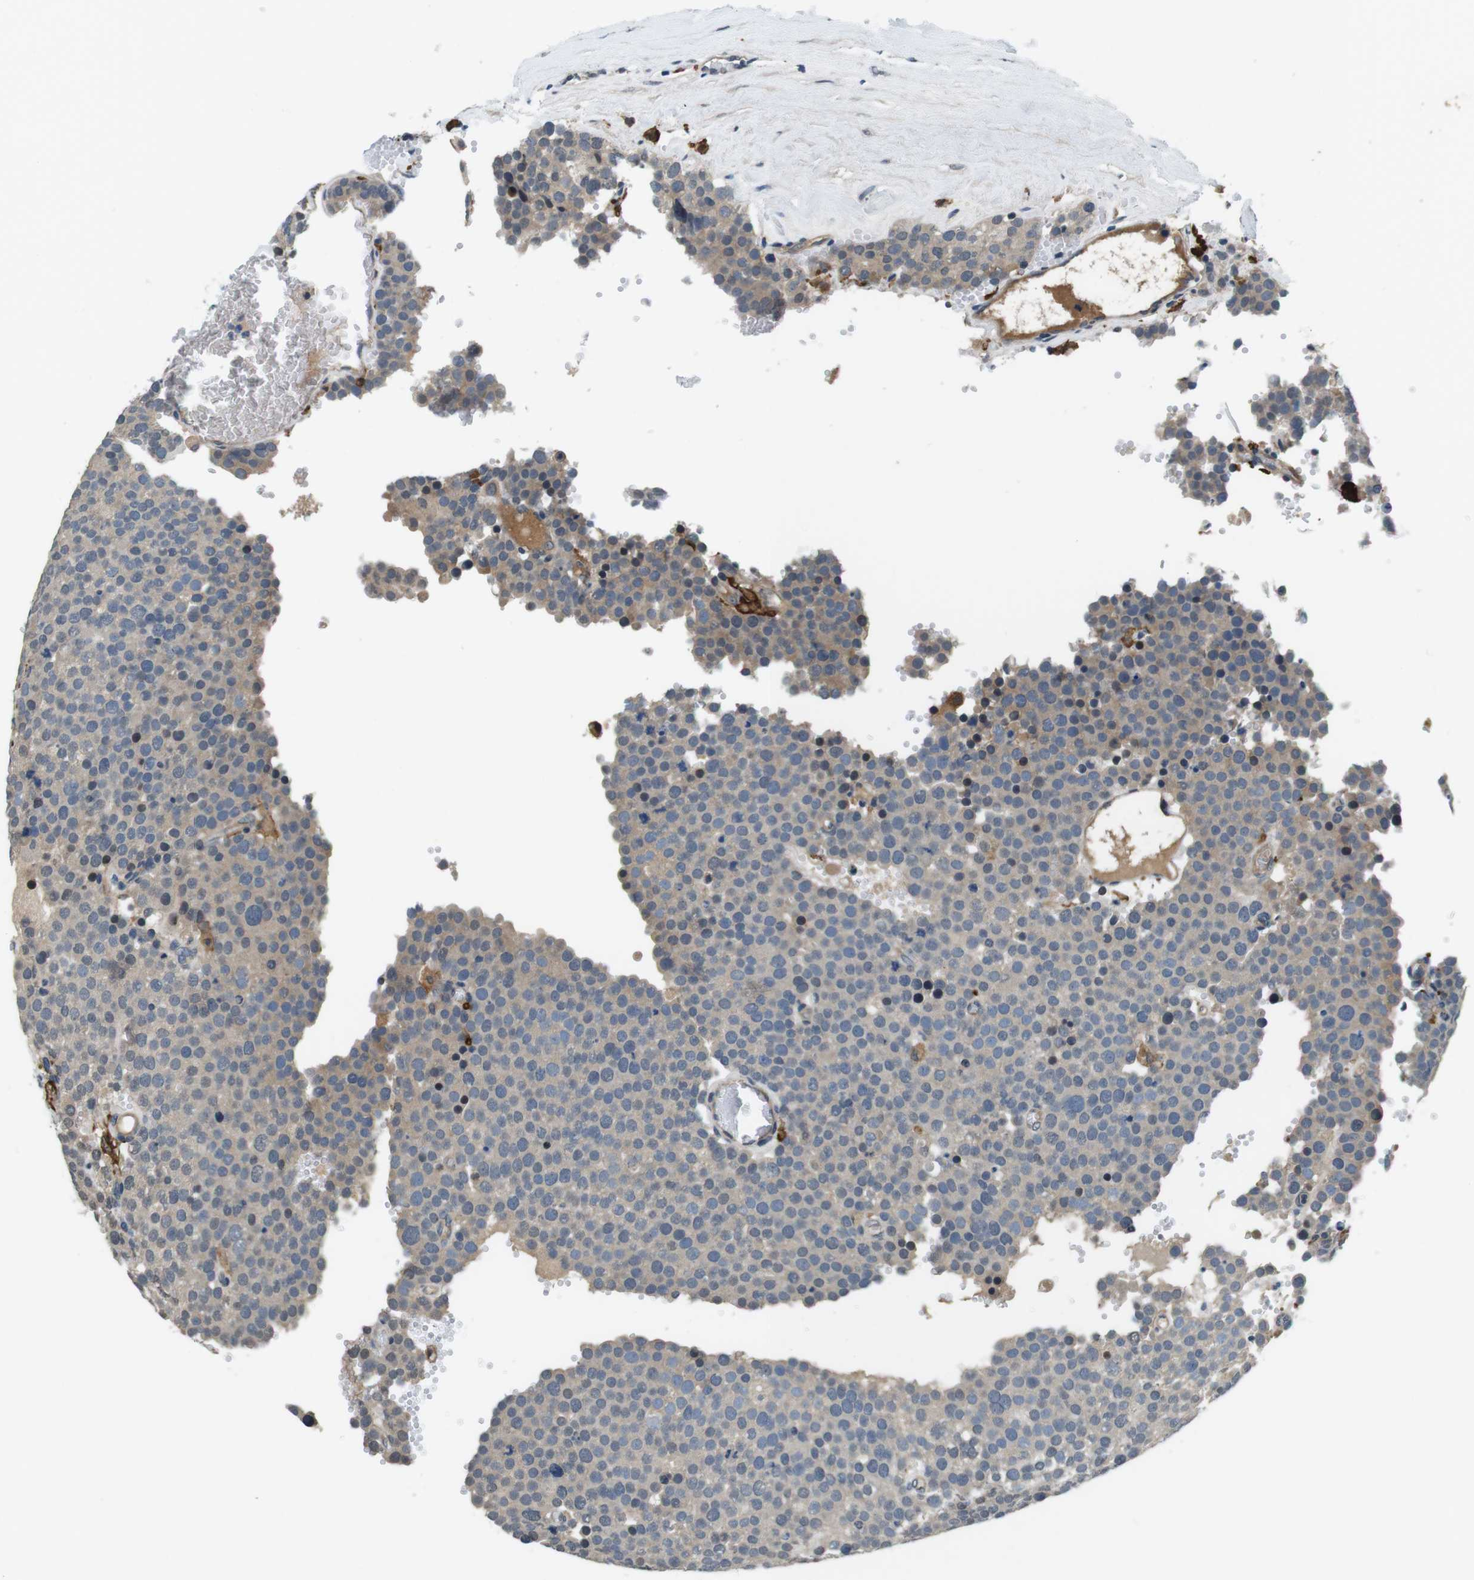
{"staining": {"intensity": "negative", "quantity": "none", "location": "none"}, "tissue": "testis cancer", "cell_type": "Tumor cells", "image_type": "cancer", "snomed": [{"axis": "morphology", "description": "Normal tissue, NOS"}, {"axis": "morphology", "description": "Seminoma, NOS"}, {"axis": "topography", "description": "Testis"}], "caption": "A high-resolution image shows immunohistochemistry (IHC) staining of testis cancer (seminoma), which shows no significant positivity in tumor cells. Nuclei are stained in blue.", "gene": "CD163L1", "patient": {"sex": "male", "age": 71}}